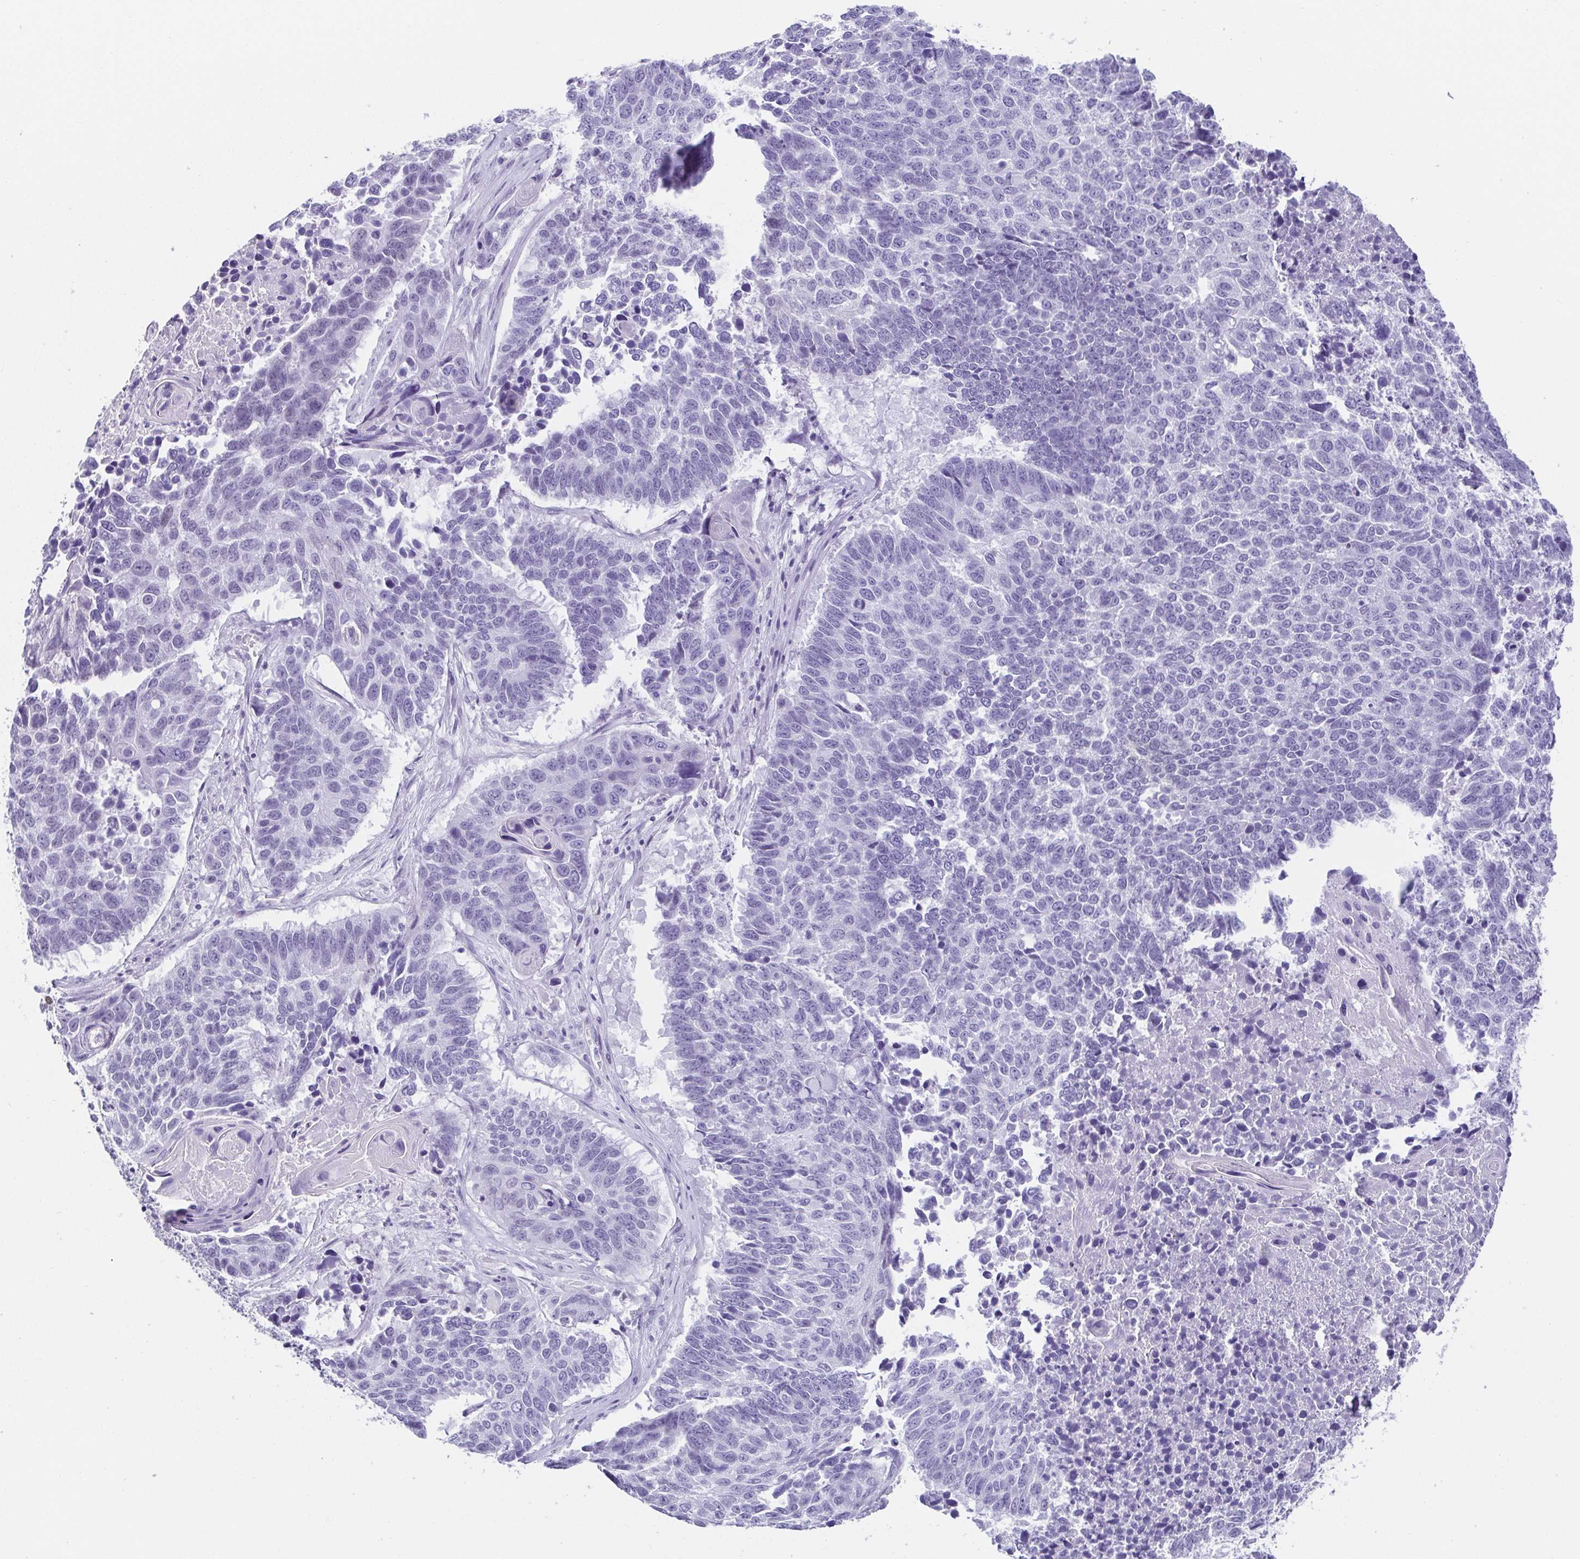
{"staining": {"intensity": "negative", "quantity": "none", "location": "none"}, "tissue": "lung cancer", "cell_type": "Tumor cells", "image_type": "cancer", "snomed": [{"axis": "morphology", "description": "Squamous cell carcinoma, NOS"}, {"axis": "topography", "description": "Lung"}], "caption": "Protein analysis of squamous cell carcinoma (lung) exhibits no significant expression in tumor cells. (Stains: DAB (3,3'-diaminobenzidine) immunohistochemistry (IHC) with hematoxylin counter stain, Microscopy: brightfield microscopy at high magnification).", "gene": "ESX1", "patient": {"sex": "male", "age": 73}}